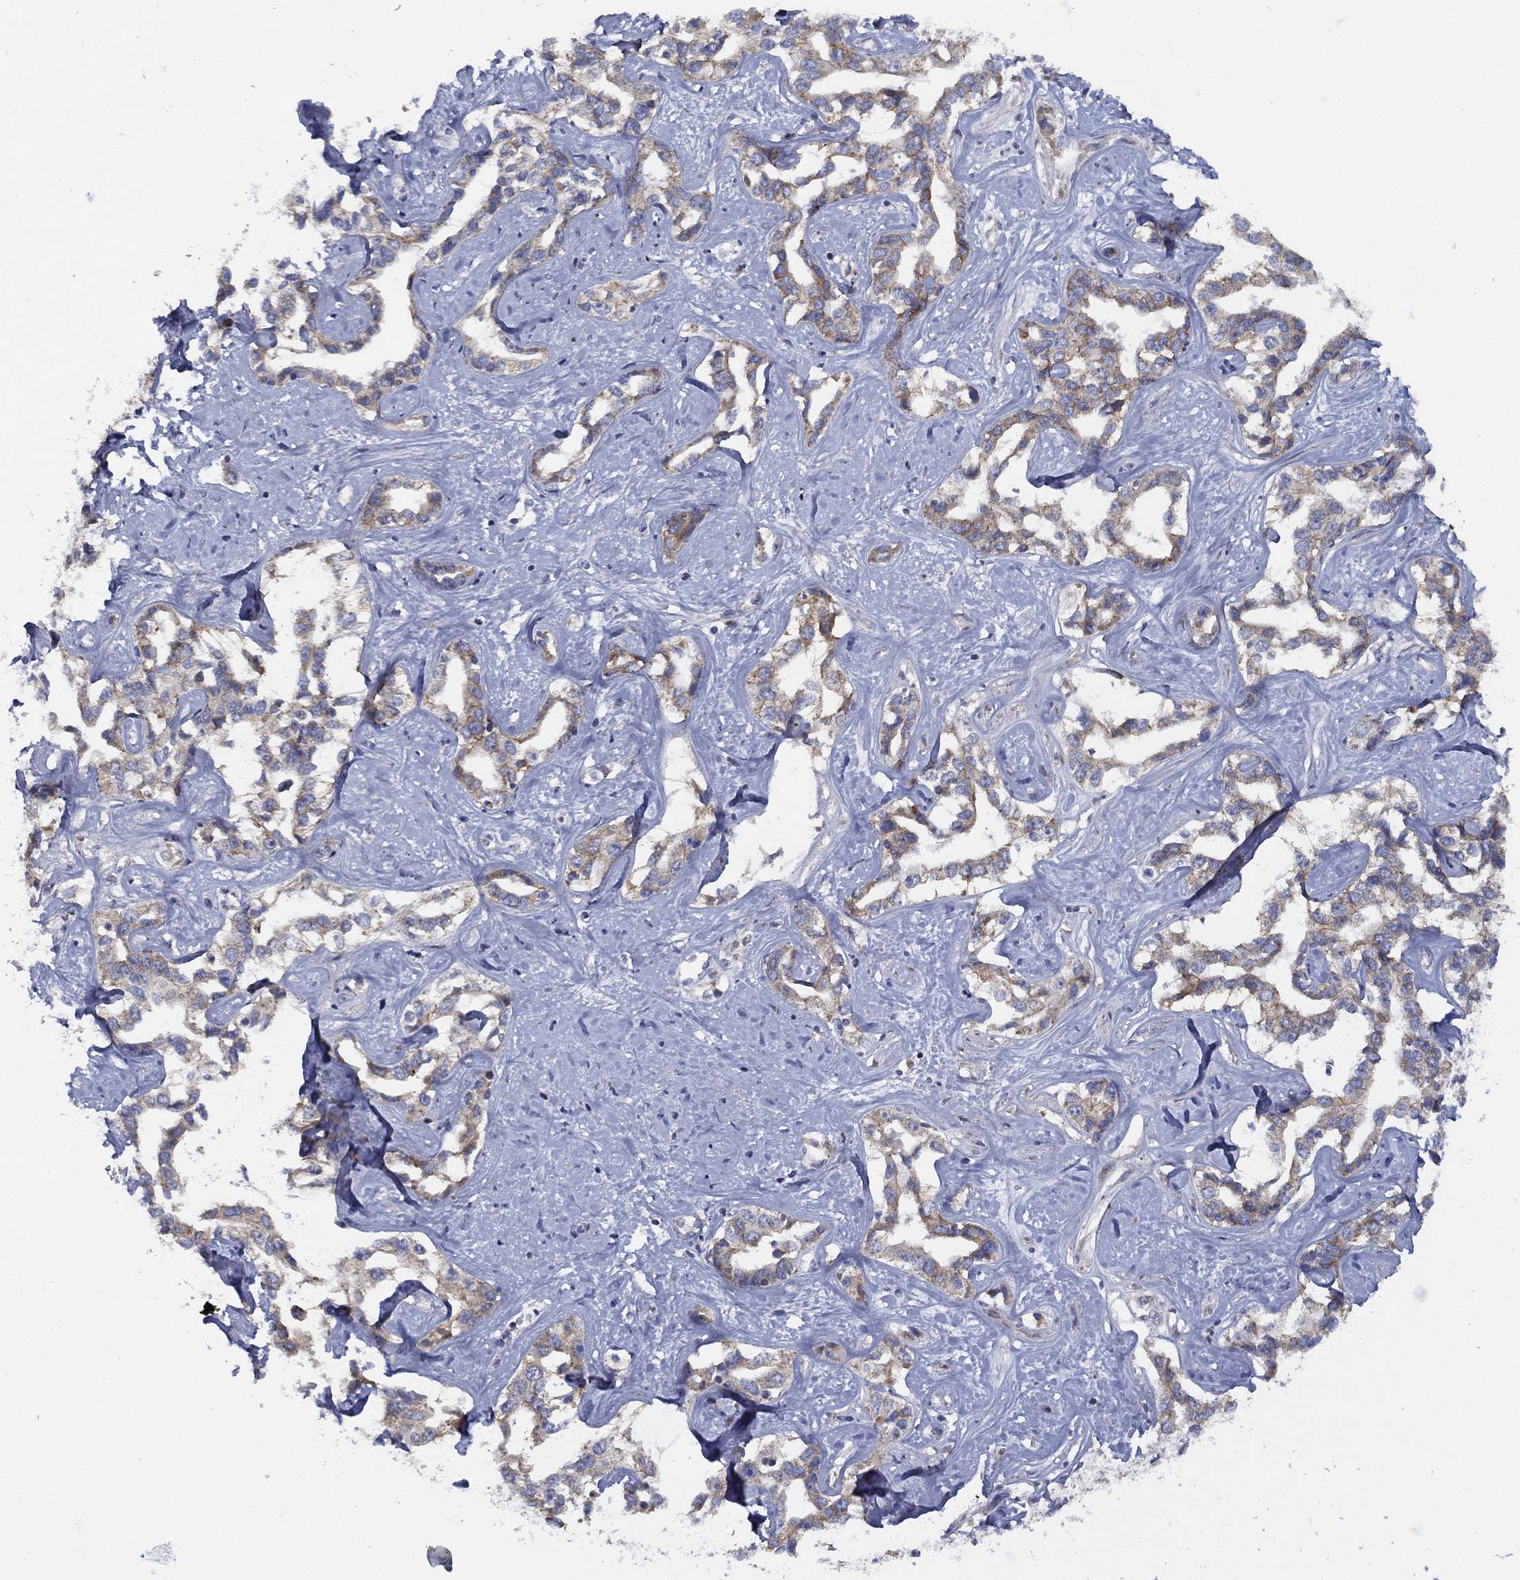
{"staining": {"intensity": "moderate", "quantity": "<25%", "location": "cytoplasmic/membranous"}, "tissue": "liver cancer", "cell_type": "Tumor cells", "image_type": "cancer", "snomed": [{"axis": "morphology", "description": "Cholangiocarcinoma"}, {"axis": "topography", "description": "Liver"}], "caption": "Protein staining reveals moderate cytoplasmic/membranous staining in approximately <25% of tumor cells in cholangiocarcinoma (liver).", "gene": "ZNF223", "patient": {"sex": "male", "age": 59}}